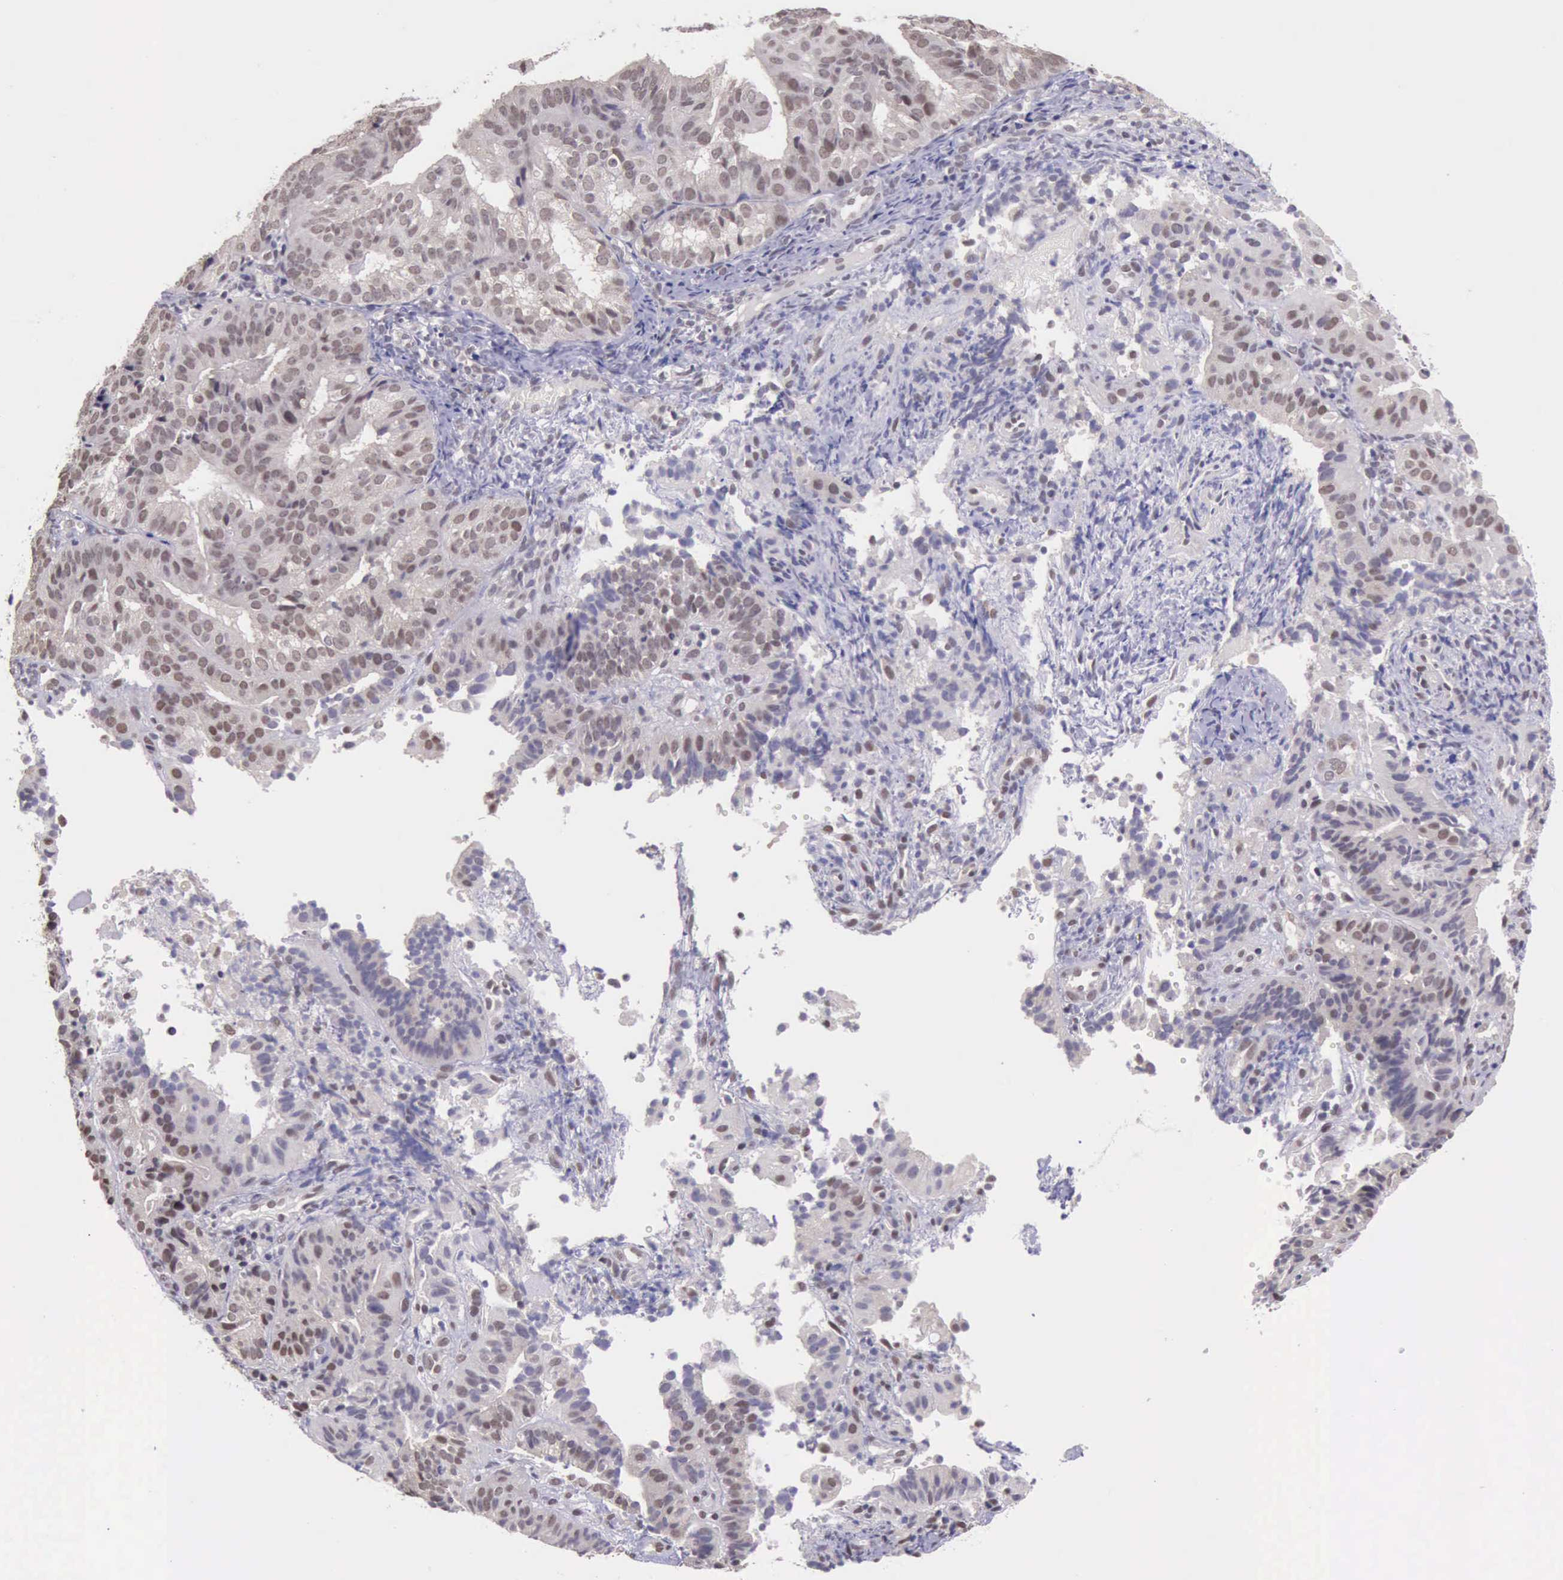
{"staining": {"intensity": "moderate", "quantity": ">75%", "location": "nuclear"}, "tissue": "cervical cancer", "cell_type": "Tumor cells", "image_type": "cancer", "snomed": [{"axis": "morphology", "description": "Adenocarcinoma, NOS"}, {"axis": "topography", "description": "Cervix"}], "caption": "Protein staining by immunohistochemistry demonstrates moderate nuclear positivity in approximately >75% of tumor cells in cervical adenocarcinoma.", "gene": "PRPF39", "patient": {"sex": "female", "age": 60}}